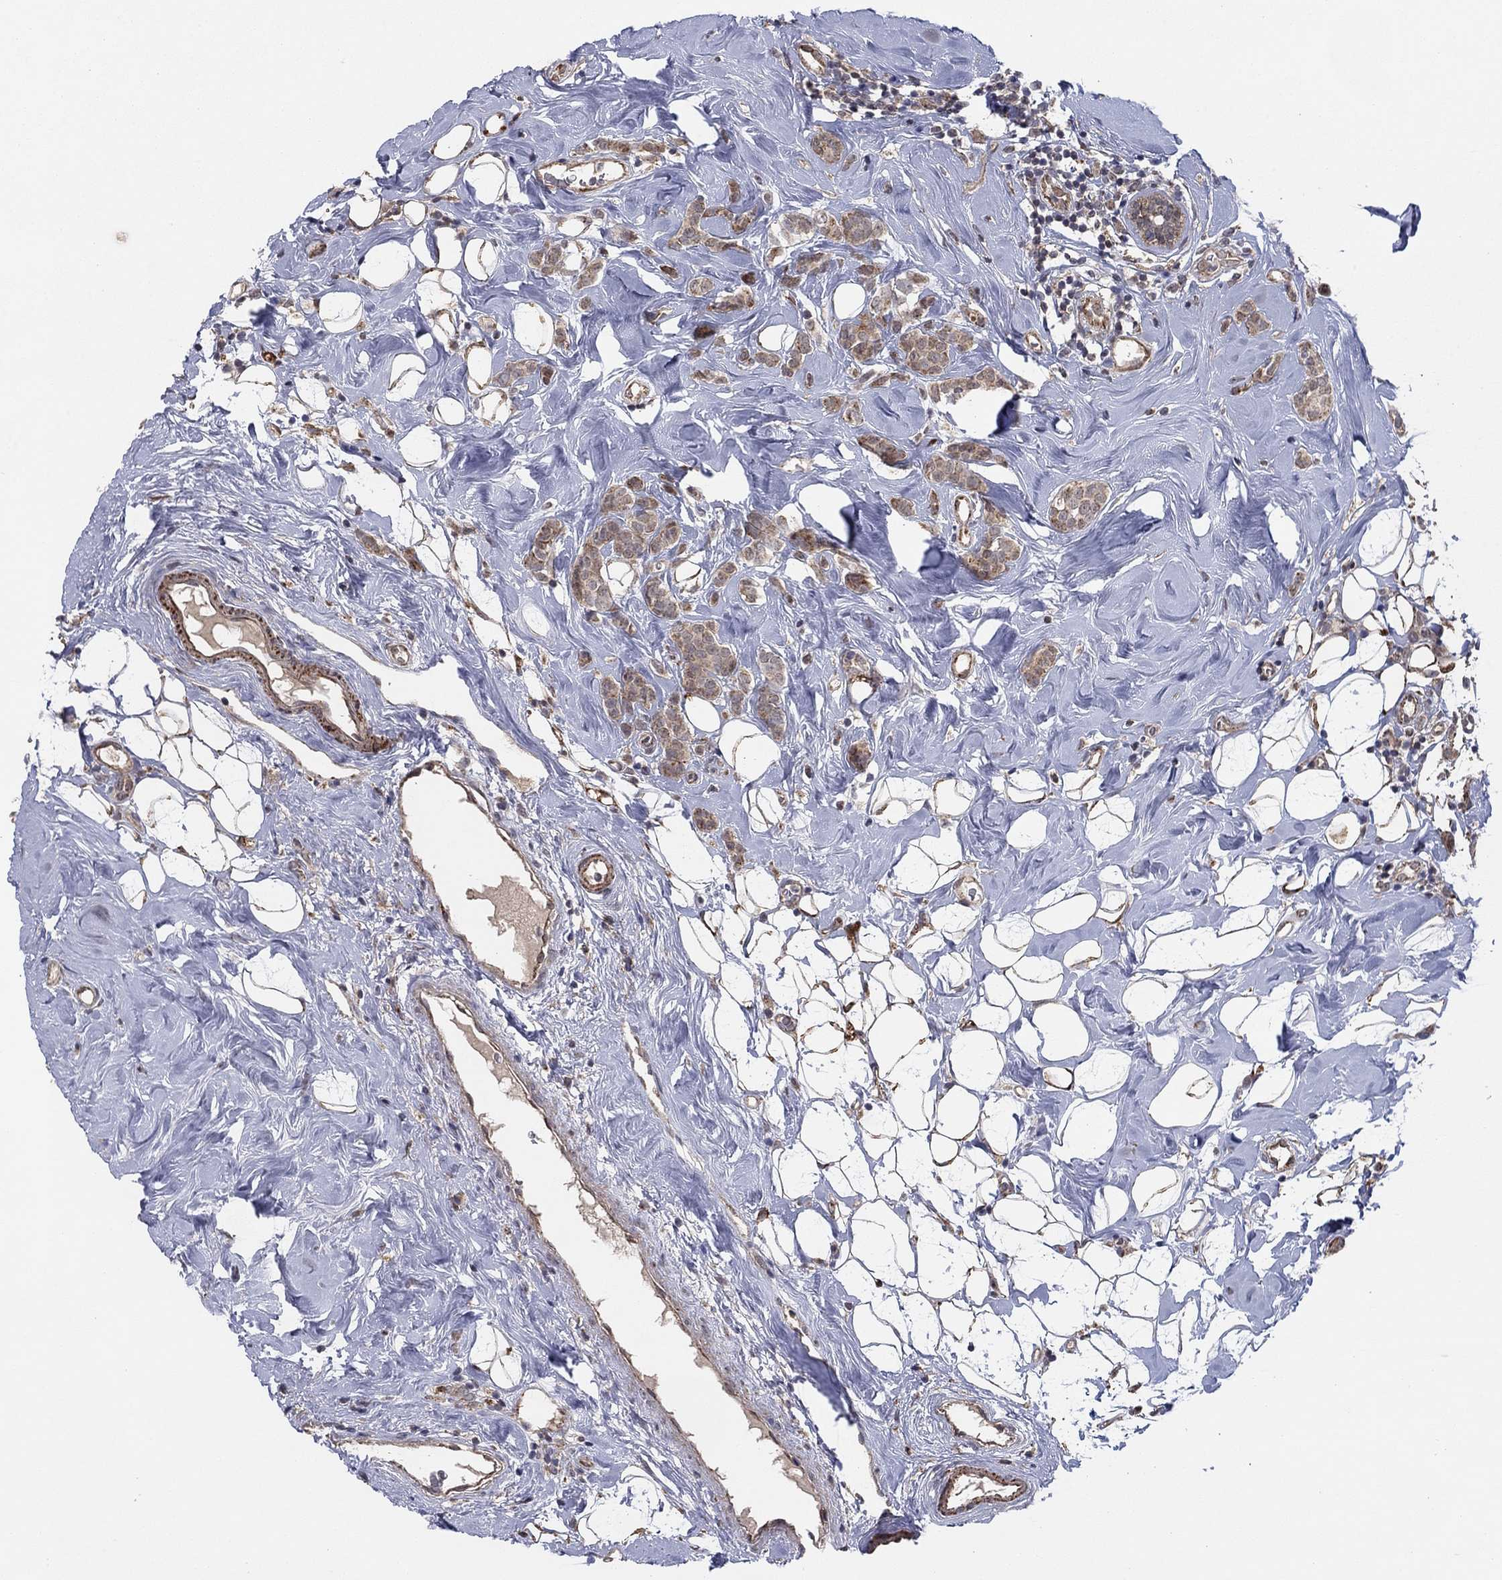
{"staining": {"intensity": "moderate", "quantity": ">75%", "location": "cytoplasmic/membranous"}, "tissue": "breast cancer", "cell_type": "Tumor cells", "image_type": "cancer", "snomed": [{"axis": "morphology", "description": "Lobular carcinoma"}, {"axis": "topography", "description": "Breast"}], "caption": "Brown immunohistochemical staining in breast cancer (lobular carcinoma) demonstrates moderate cytoplasmic/membranous expression in approximately >75% of tumor cells.", "gene": "ZNF395", "patient": {"sex": "female", "age": 49}}